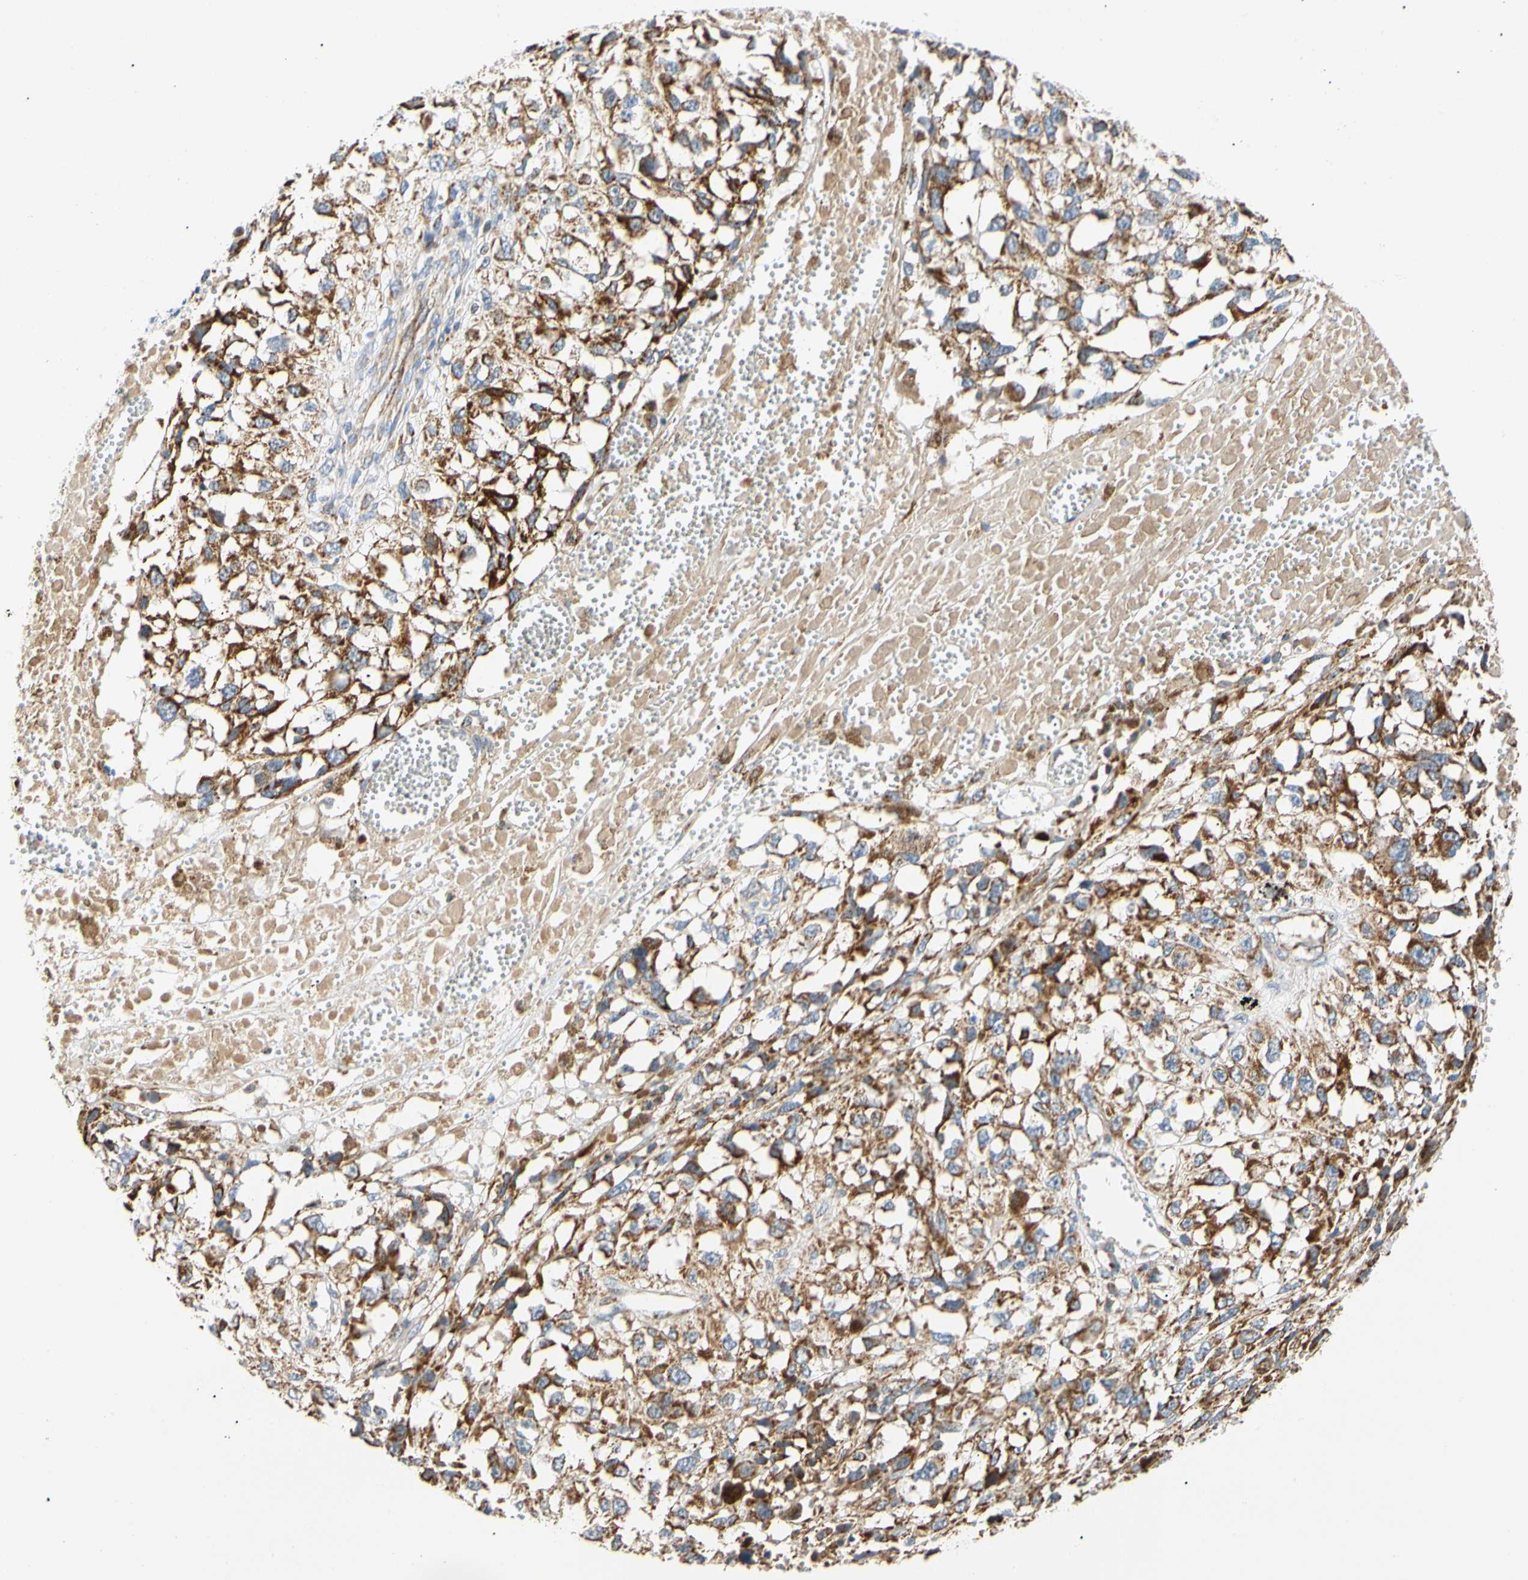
{"staining": {"intensity": "strong", "quantity": ">75%", "location": "cytoplasmic/membranous"}, "tissue": "melanoma", "cell_type": "Tumor cells", "image_type": "cancer", "snomed": [{"axis": "morphology", "description": "Malignant melanoma, Metastatic site"}, {"axis": "topography", "description": "Lymph node"}], "caption": "DAB (3,3'-diaminobenzidine) immunohistochemical staining of malignant melanoma (metastatic site) exhibits strong cytoplasmic/membranous protein staining in approximately >75% of tumor cells. (Stains: DAB (3,3'-diaminobenzidine) in brown, nuclei in blue, Microscopy: brightfield microscopy at high magnification).", "gene": "ACAT1", "patient": {"sex": "male", "age": 59}}